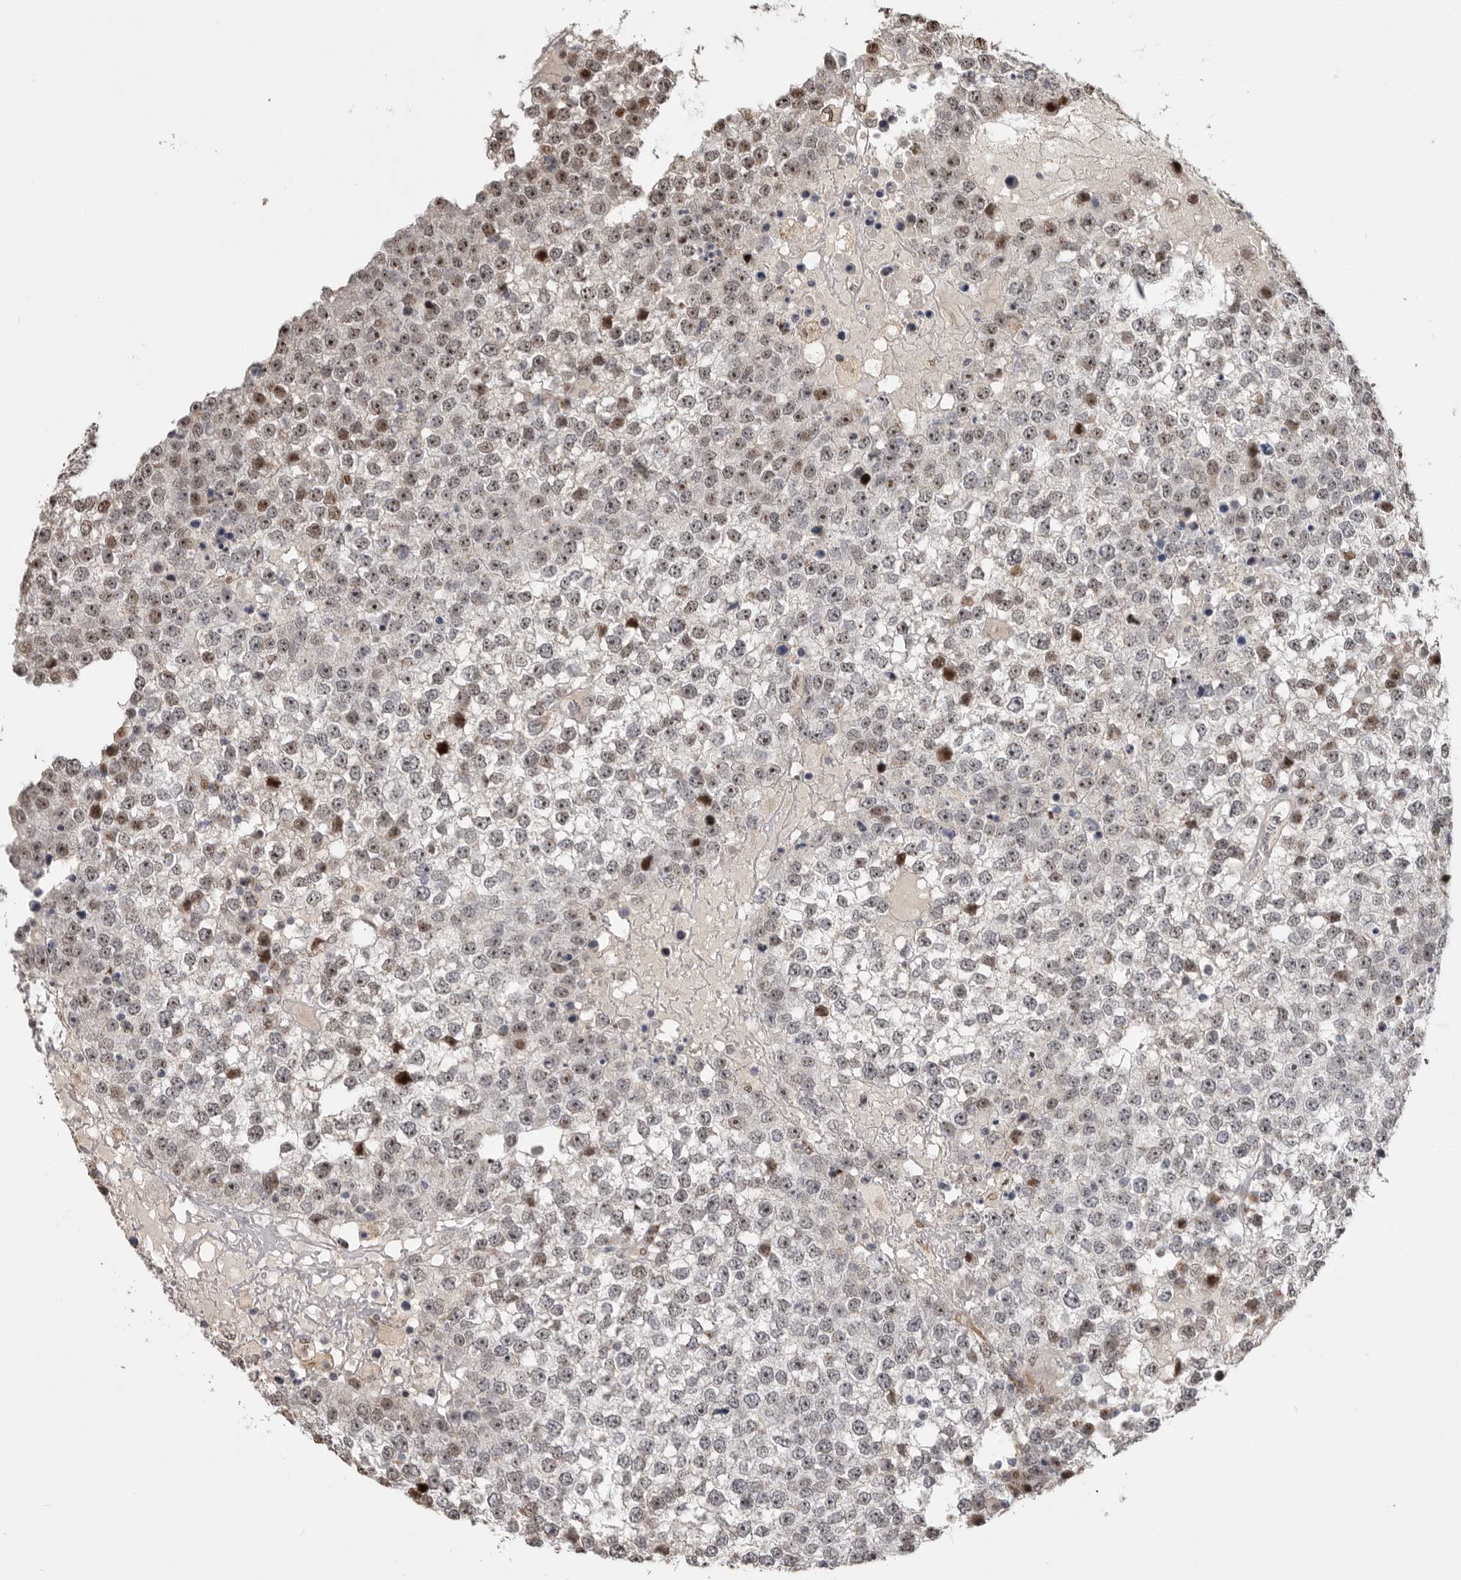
{"staining": {"intensity": "moderate", "quantity": "<25%", "location": "nuclear"}, "tissue": "testis cancer", "cell_type": "Tumor cells", "image_type": "cancer", "snomed": [{"axis": "morphology", "description": "Seminoma, NOS"}, {"axis": "topography", "description": "Testis"}], "caption": "Tumor cells show low levels of moderate nuclear expression in approximately <25% of cells in seminoma (testis).", "gene": "PCMTD1", "patient": {"sex": "male", "age": 65}}